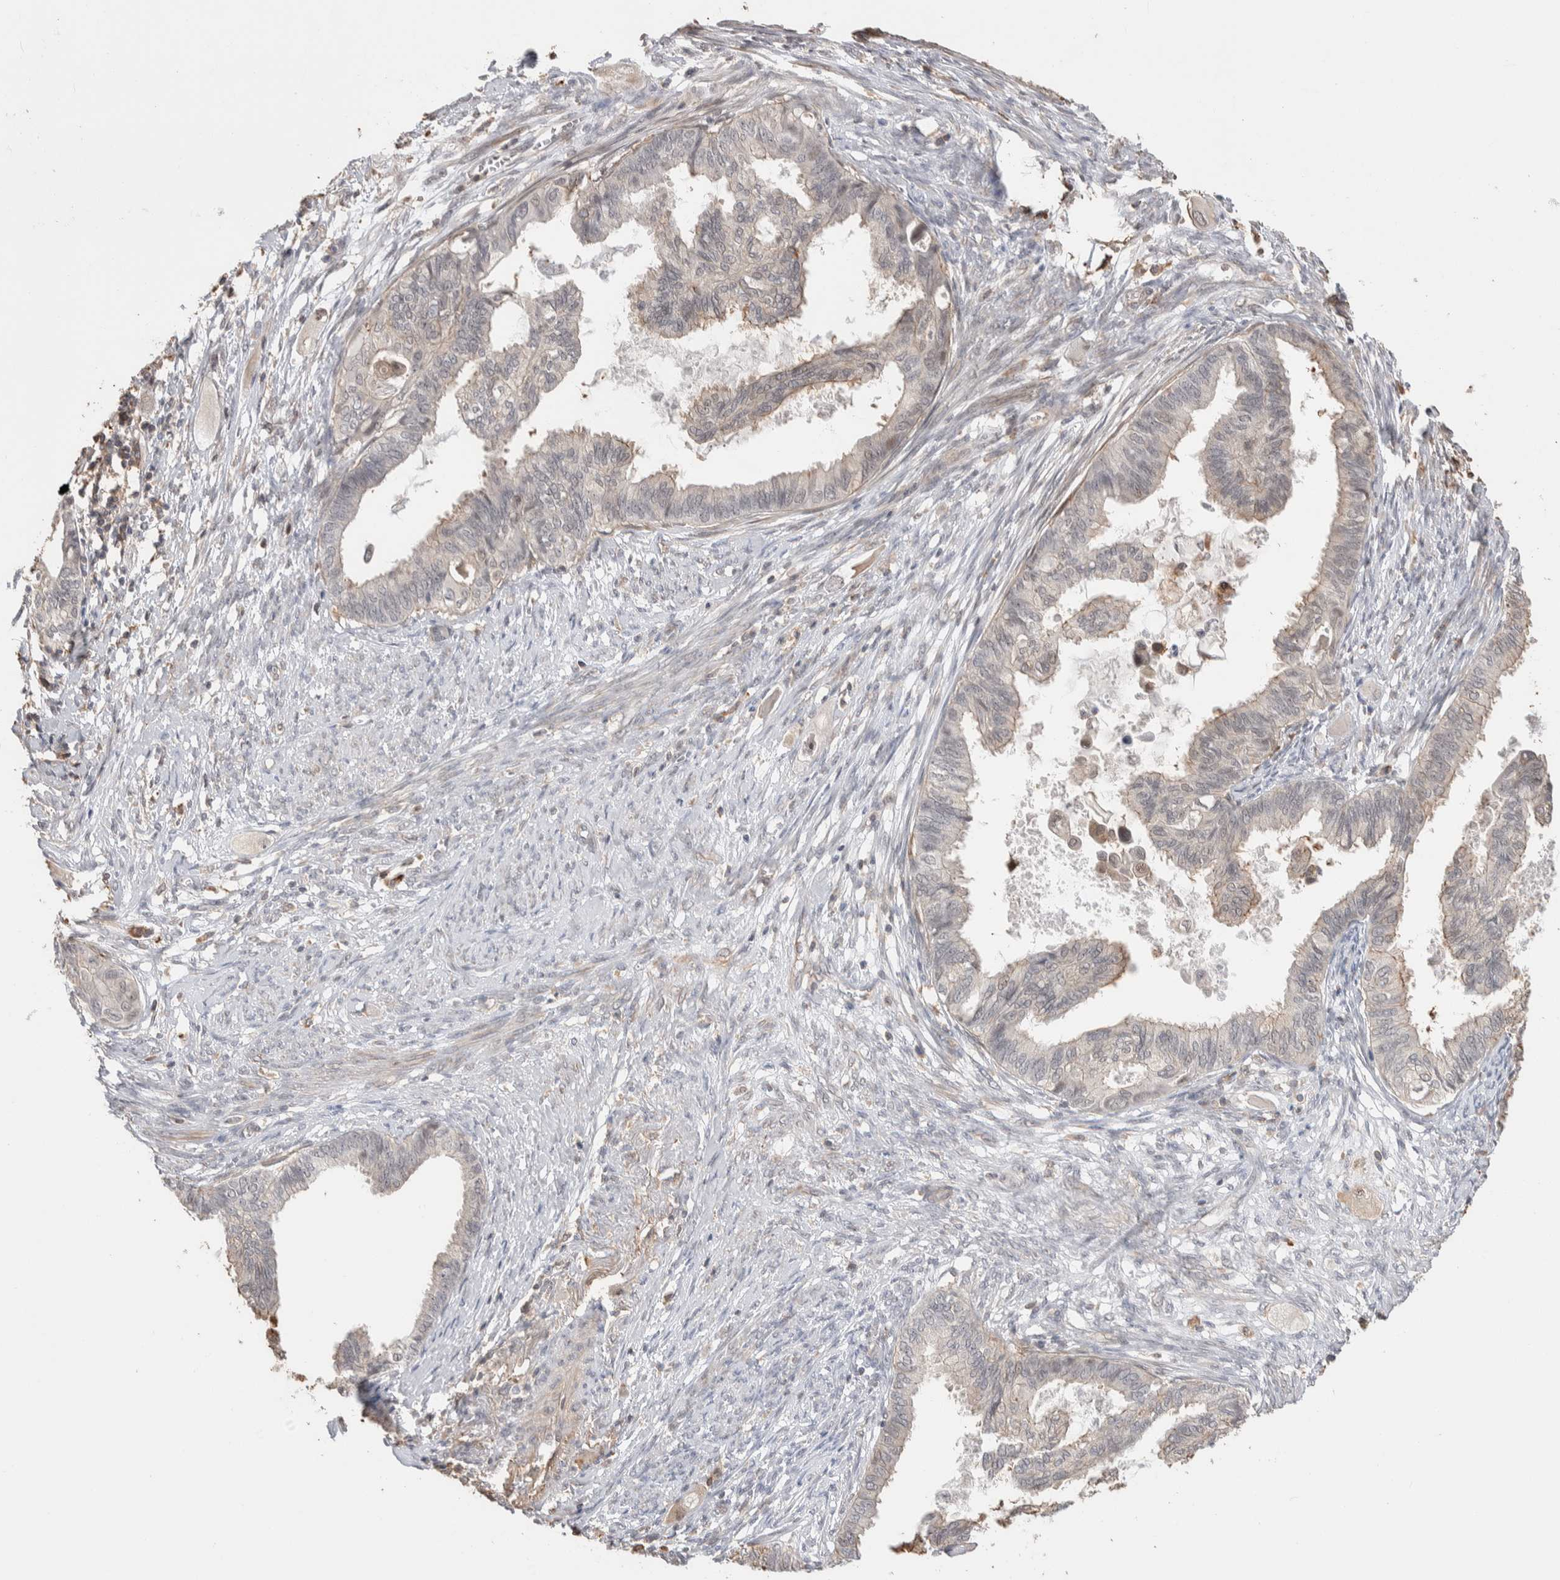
{"staining": {"intensity": "negative", "quantity": "none", "location": "none"}, "tissue": "cervical cancer", "cell_type": "Tumor cells", "image_type": "cancer", "snomed": [{"axis": "morphology", "description": "Normal tissue, NOS"}, {"axis": "morphology", "description": "Adenocarcinoma, NOS"}, {"axis": "topography", "description": "Cervix"}, {"axis": "topography", "description": "Endometrium"}], "caption": "The micrograph displays no significant staining in tumor cells of cervical cancer.", "gene": "ZNF704", "patient": {"sex": "female", "age": 86}}